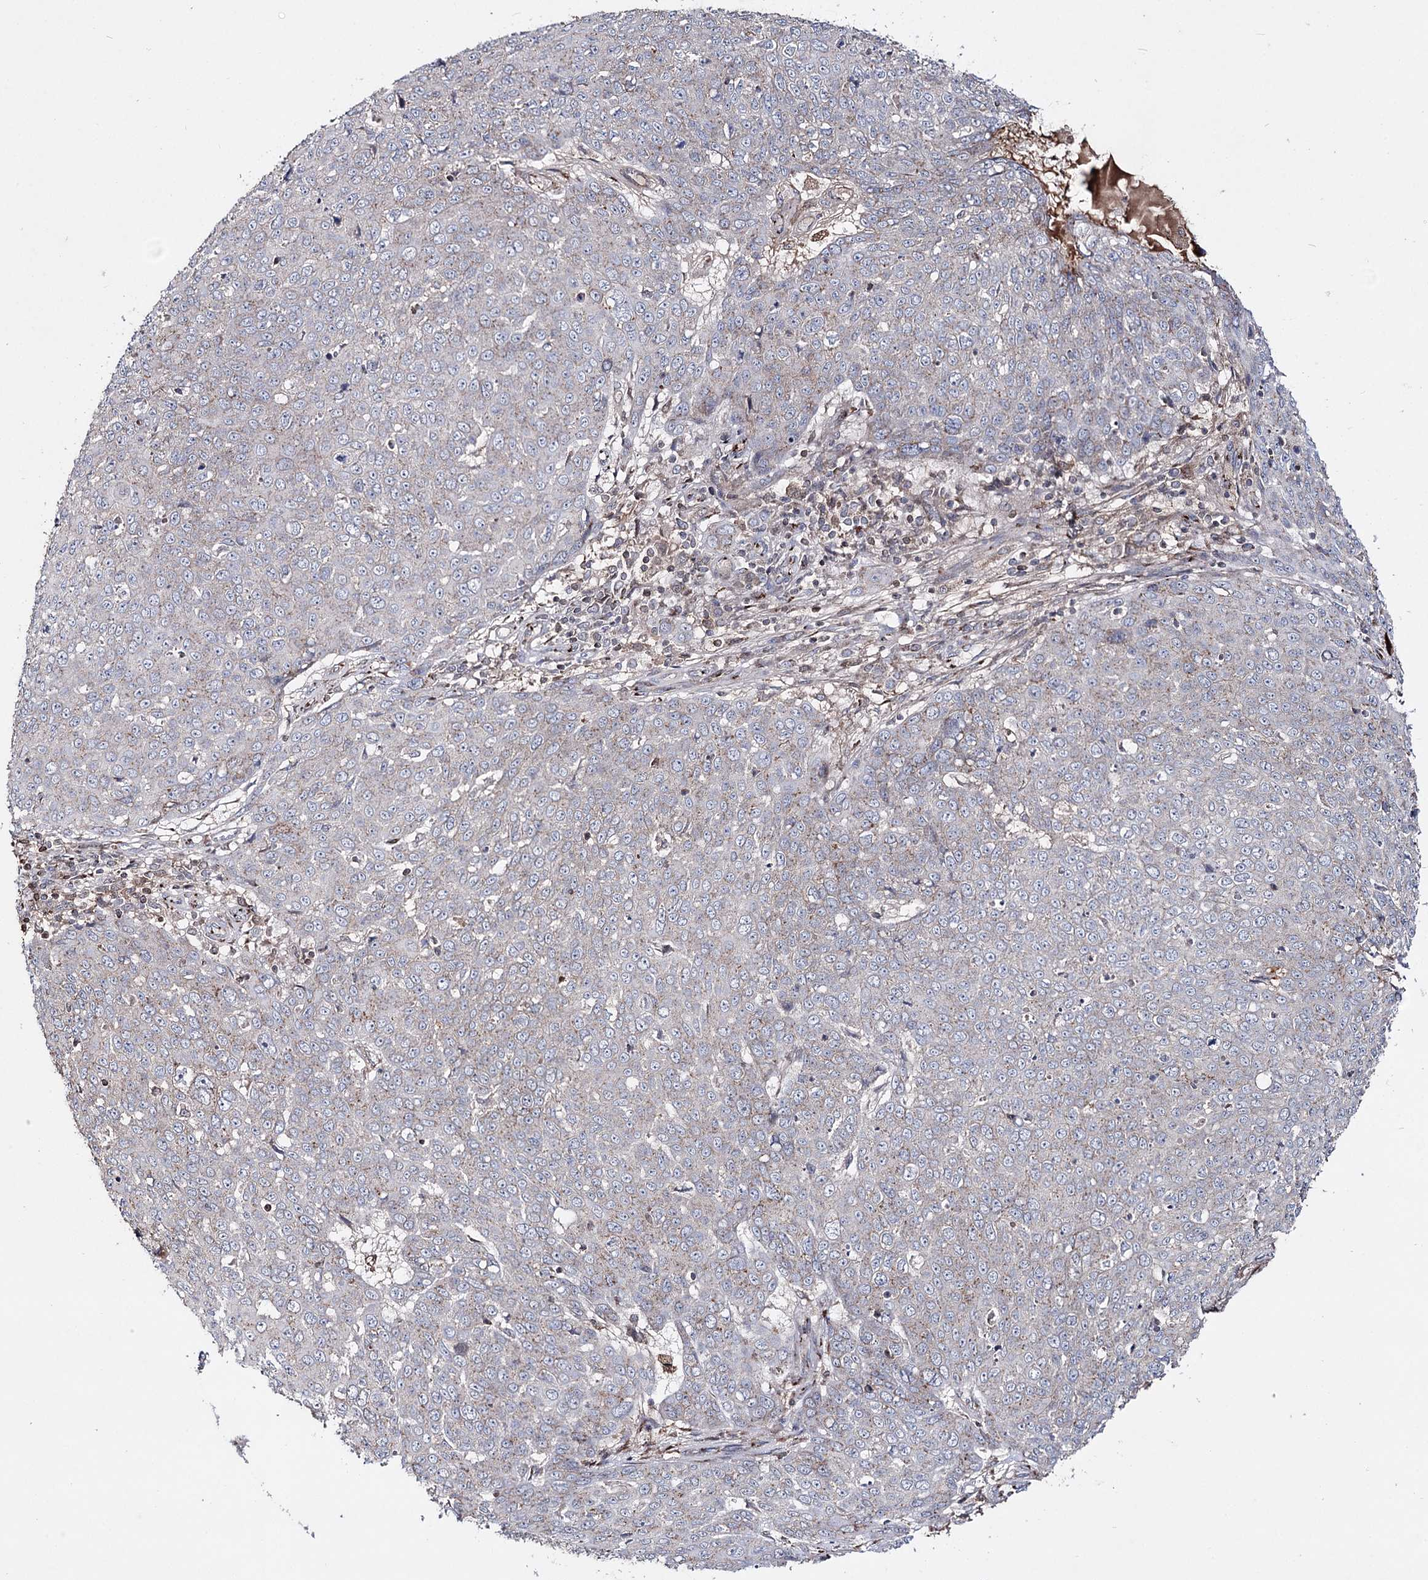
{"staining": {"intensity": "moderate", "quantity": "<25%", "location": "cytoplasmic/membranous"}, "tissue": "skin cancer", "cell_type": "Tumor cells", "image_type": "cancer", "snomed": [{"axis": "morphology", "description": "Squamous cell carcinoma, NOS"}, {"axis": "topography", "description": "Skin"}], "caption": "Moderate cytoplasmic/membranous protein expression is identified in about <25% of tumor cells in skin squamous cell carcinoma.", "gene": "ARHGAP20", "patient": {"sex": "male", "age": 71}}